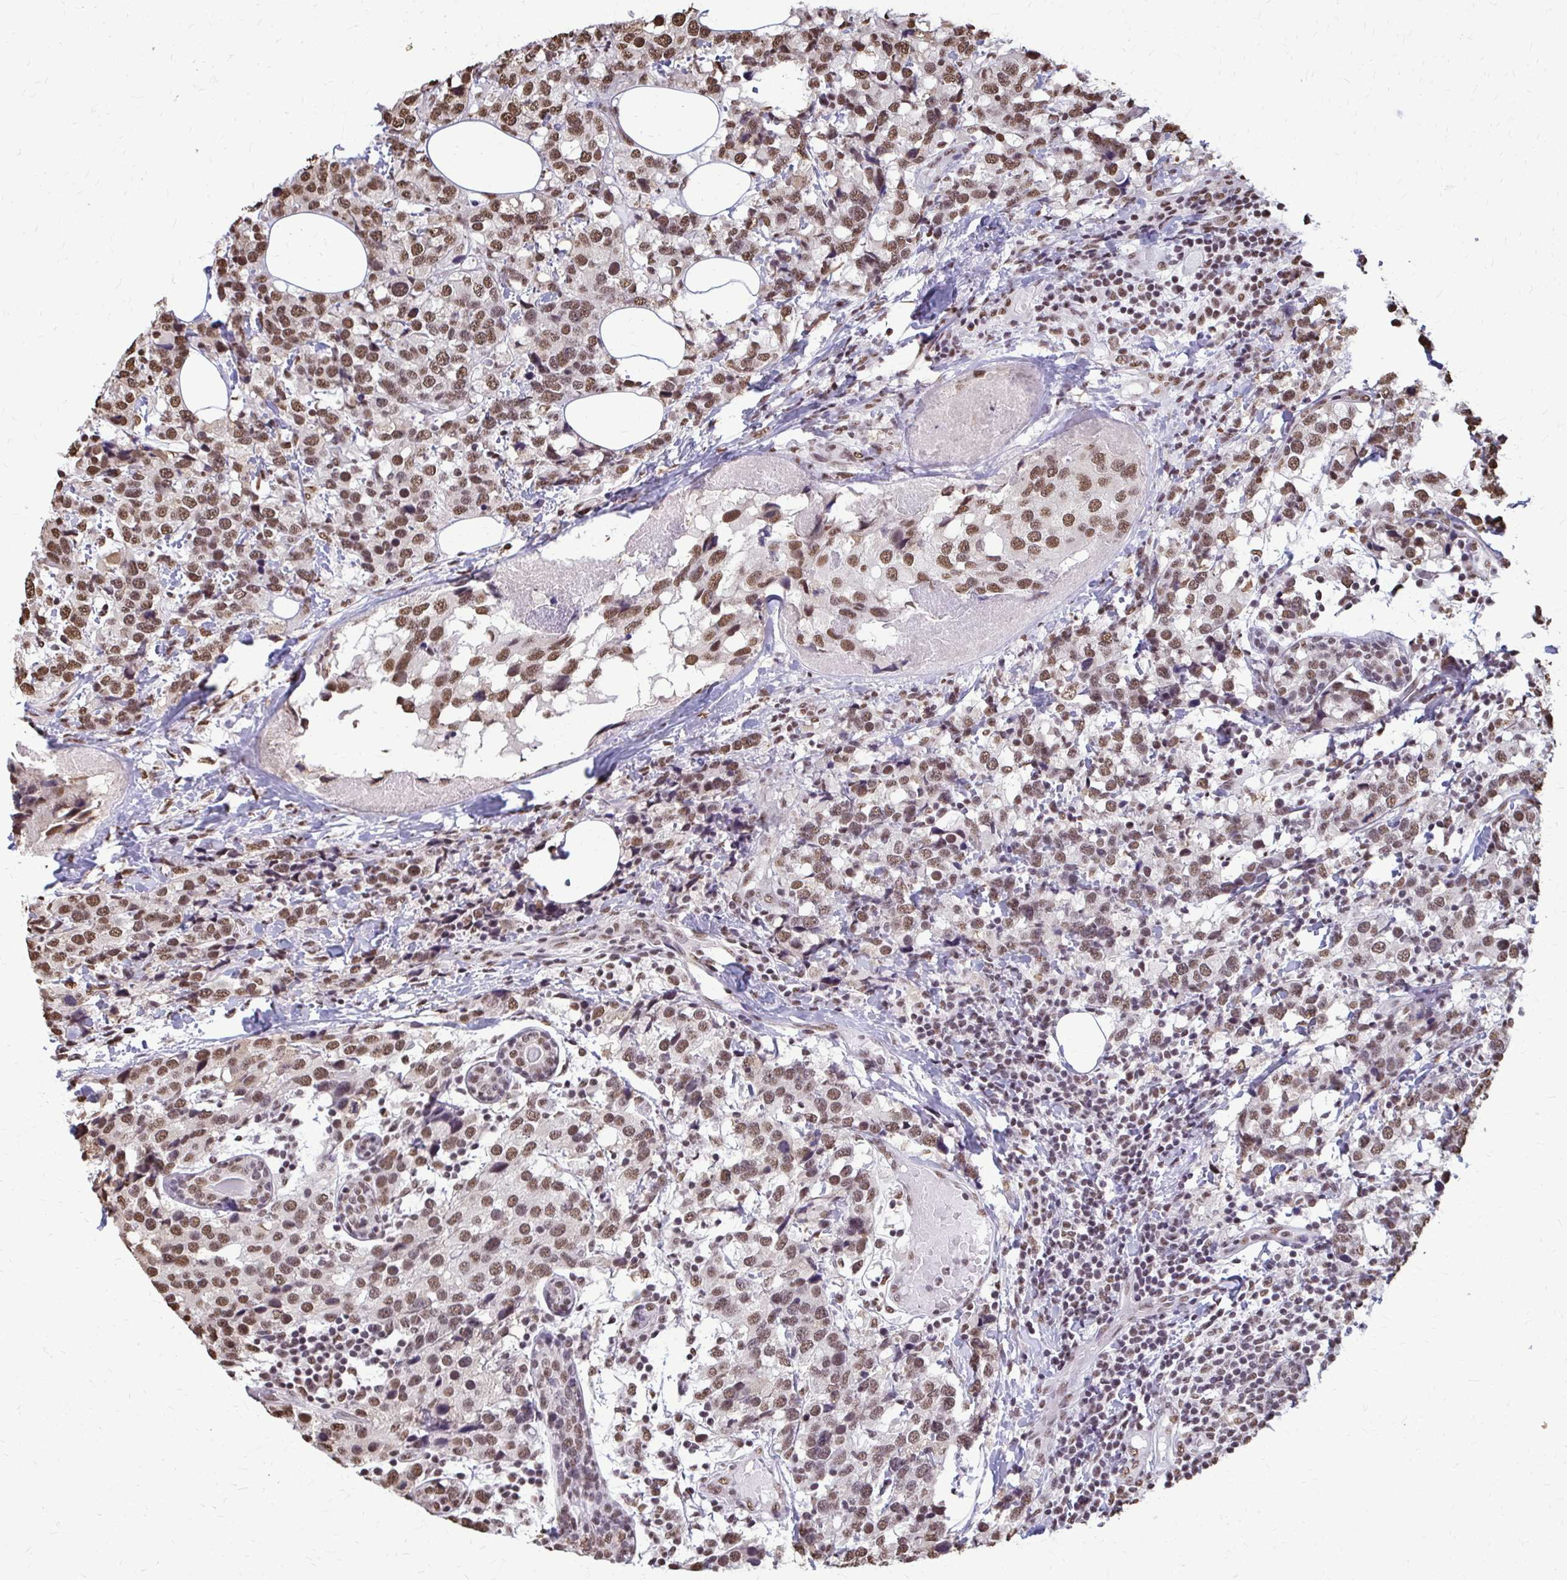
{"staining": {"intensity": "moderate", "quantity": ">75%", "location": "nuclear"}, "tissue": "breast cancer", "cell_type": "Tumor cells", "image_type": "cancer", "snomed": [{"axis": "morphology", "description": "Lobular carcinoma"}, {"axis": "topography", "description": "Breast"}], "caption": "A micrograph showing moderate nuclear positivity in about >75% of tumor cells in breast cancer (lobular carcinoma), as visualized by brown immunohistochemical staining.", "gene": "SNRPA", "patient": {"sex": "female", "age": 59}}